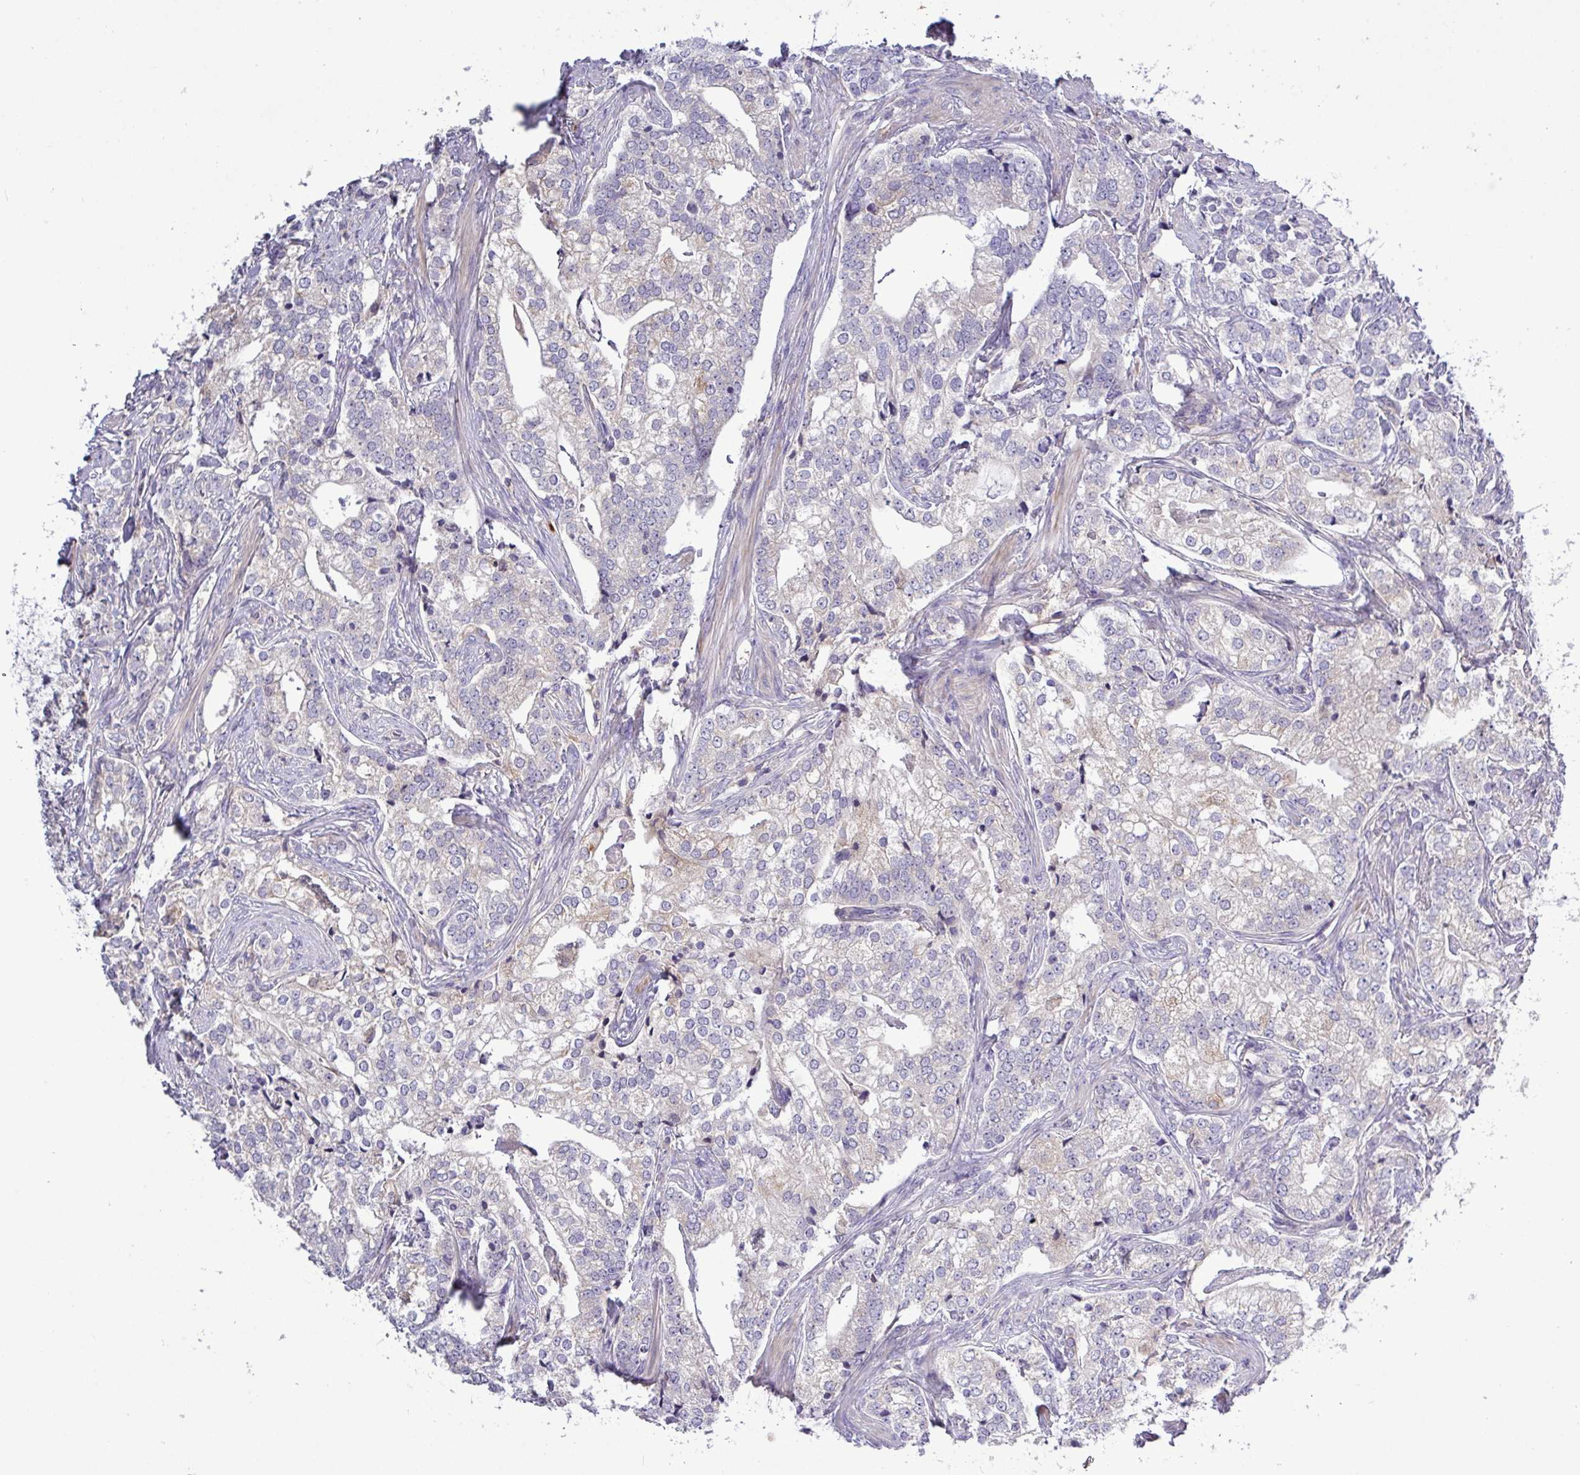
{"staining": {"intensity": "weak", "quantity": "<25%", "location": "cytoplasmic/membranous"}, "tissue": "prostate cancer", "cell_type": "Tumor cells", "image_type": "cancer", "snomed": [{"axis": "morphology", "description": "Adenocarcinoma, High grade"}, {"axis": "topography", "description": "Prostate"}], "caption": "DAB (3,3'-diaminobenzidine) immunohistochemical staining of prostate cancer reveals no significant positivity in tumor cells.", "gene": "TMEM62", "patient": {"sex": "male", "age": 69}}